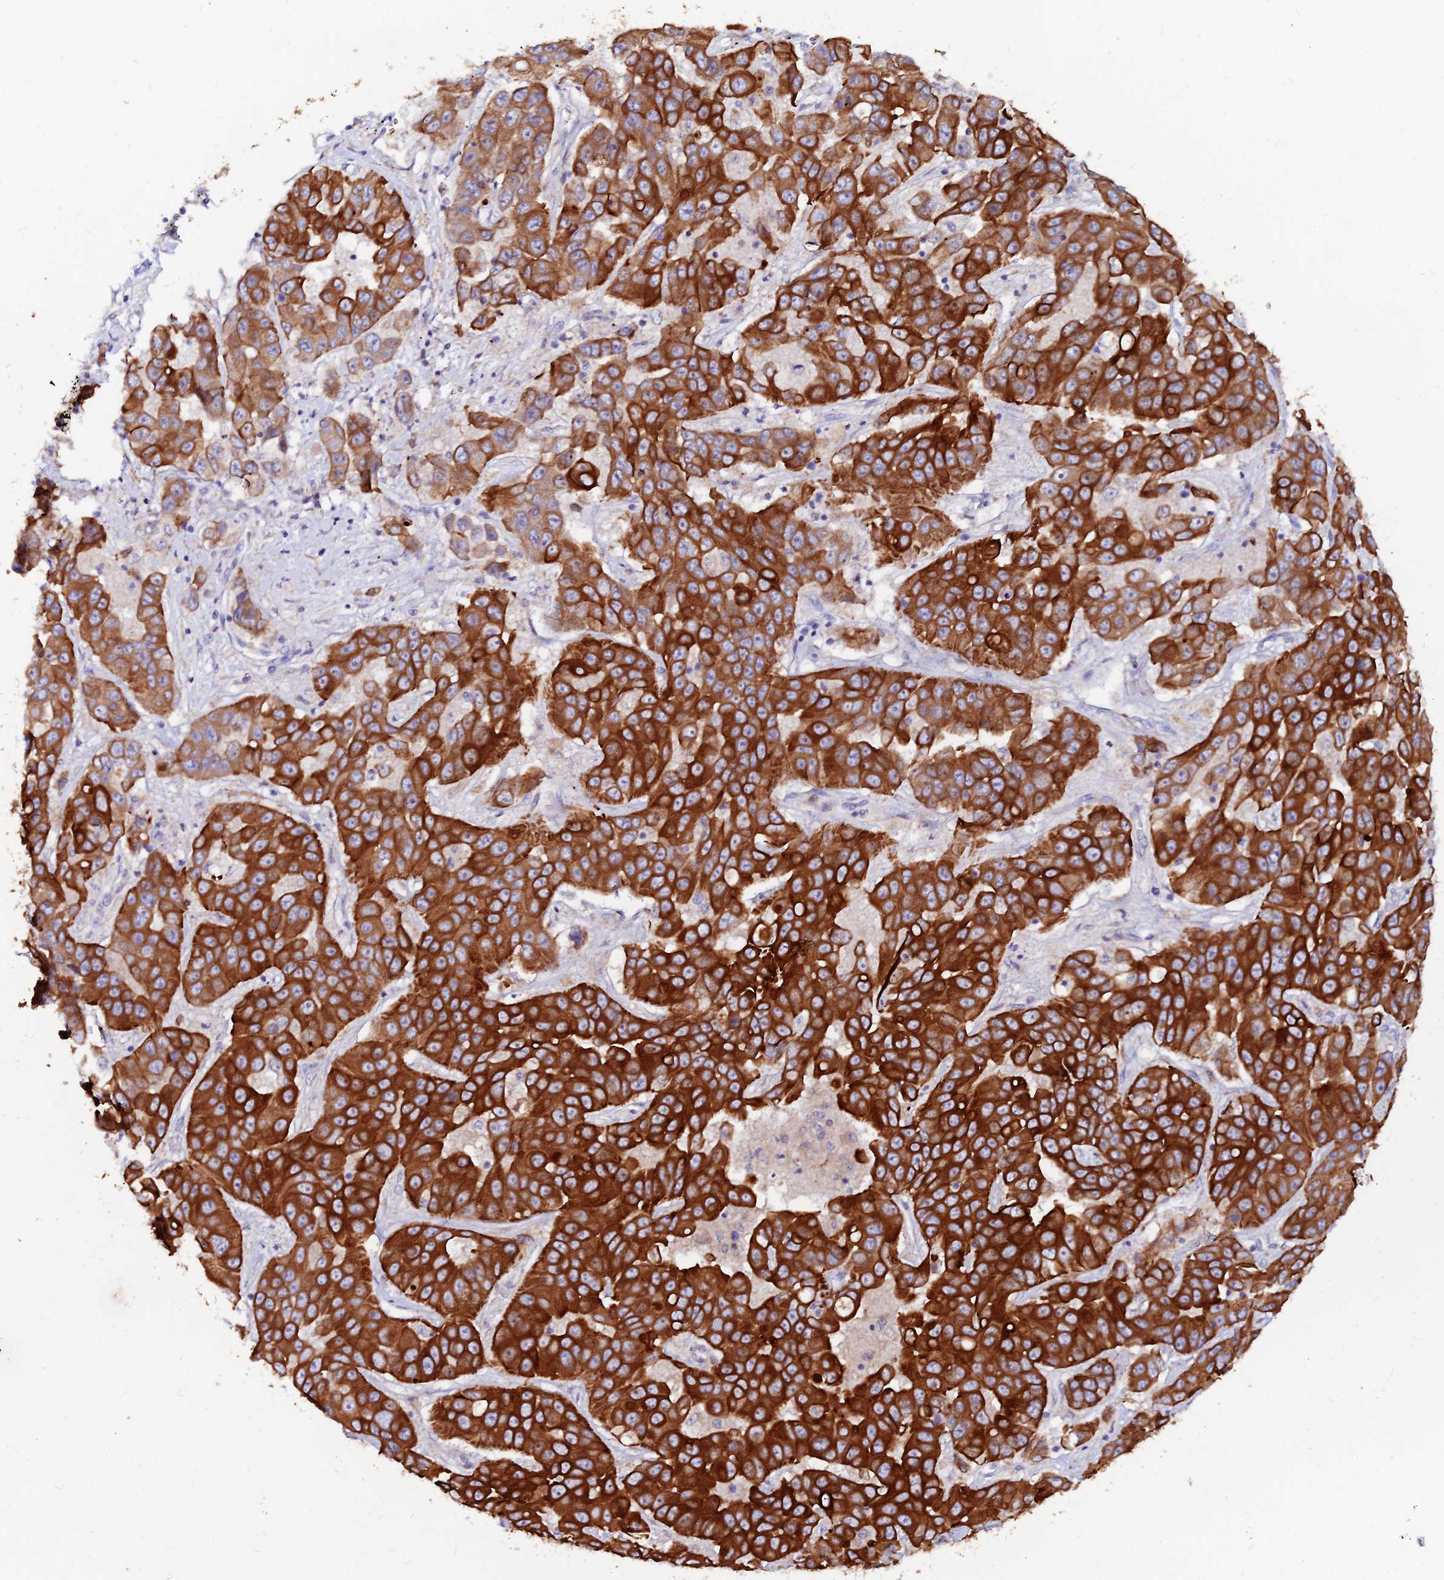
{"staining": {"intensity": "strong", "quantity": ">75%", "location": "cytoplasmic/membranous"}, "tissue": "liver cancer", "cell_type": "Tumor cells", "image_type": "cancer", "snomed": [{"axis": "morphology", "description": "Cholangiocarcinoma"}, {"axis": "topography", "description": "Liver"}], "caption": "Protein staining of cholangiocarcinoma (liver) tissue shows strong cytoplasmic/membranous positivity in about >75% of tumor cells.", "gene": "DENND2D", "patient": {"sex": "female", "age": 52}}